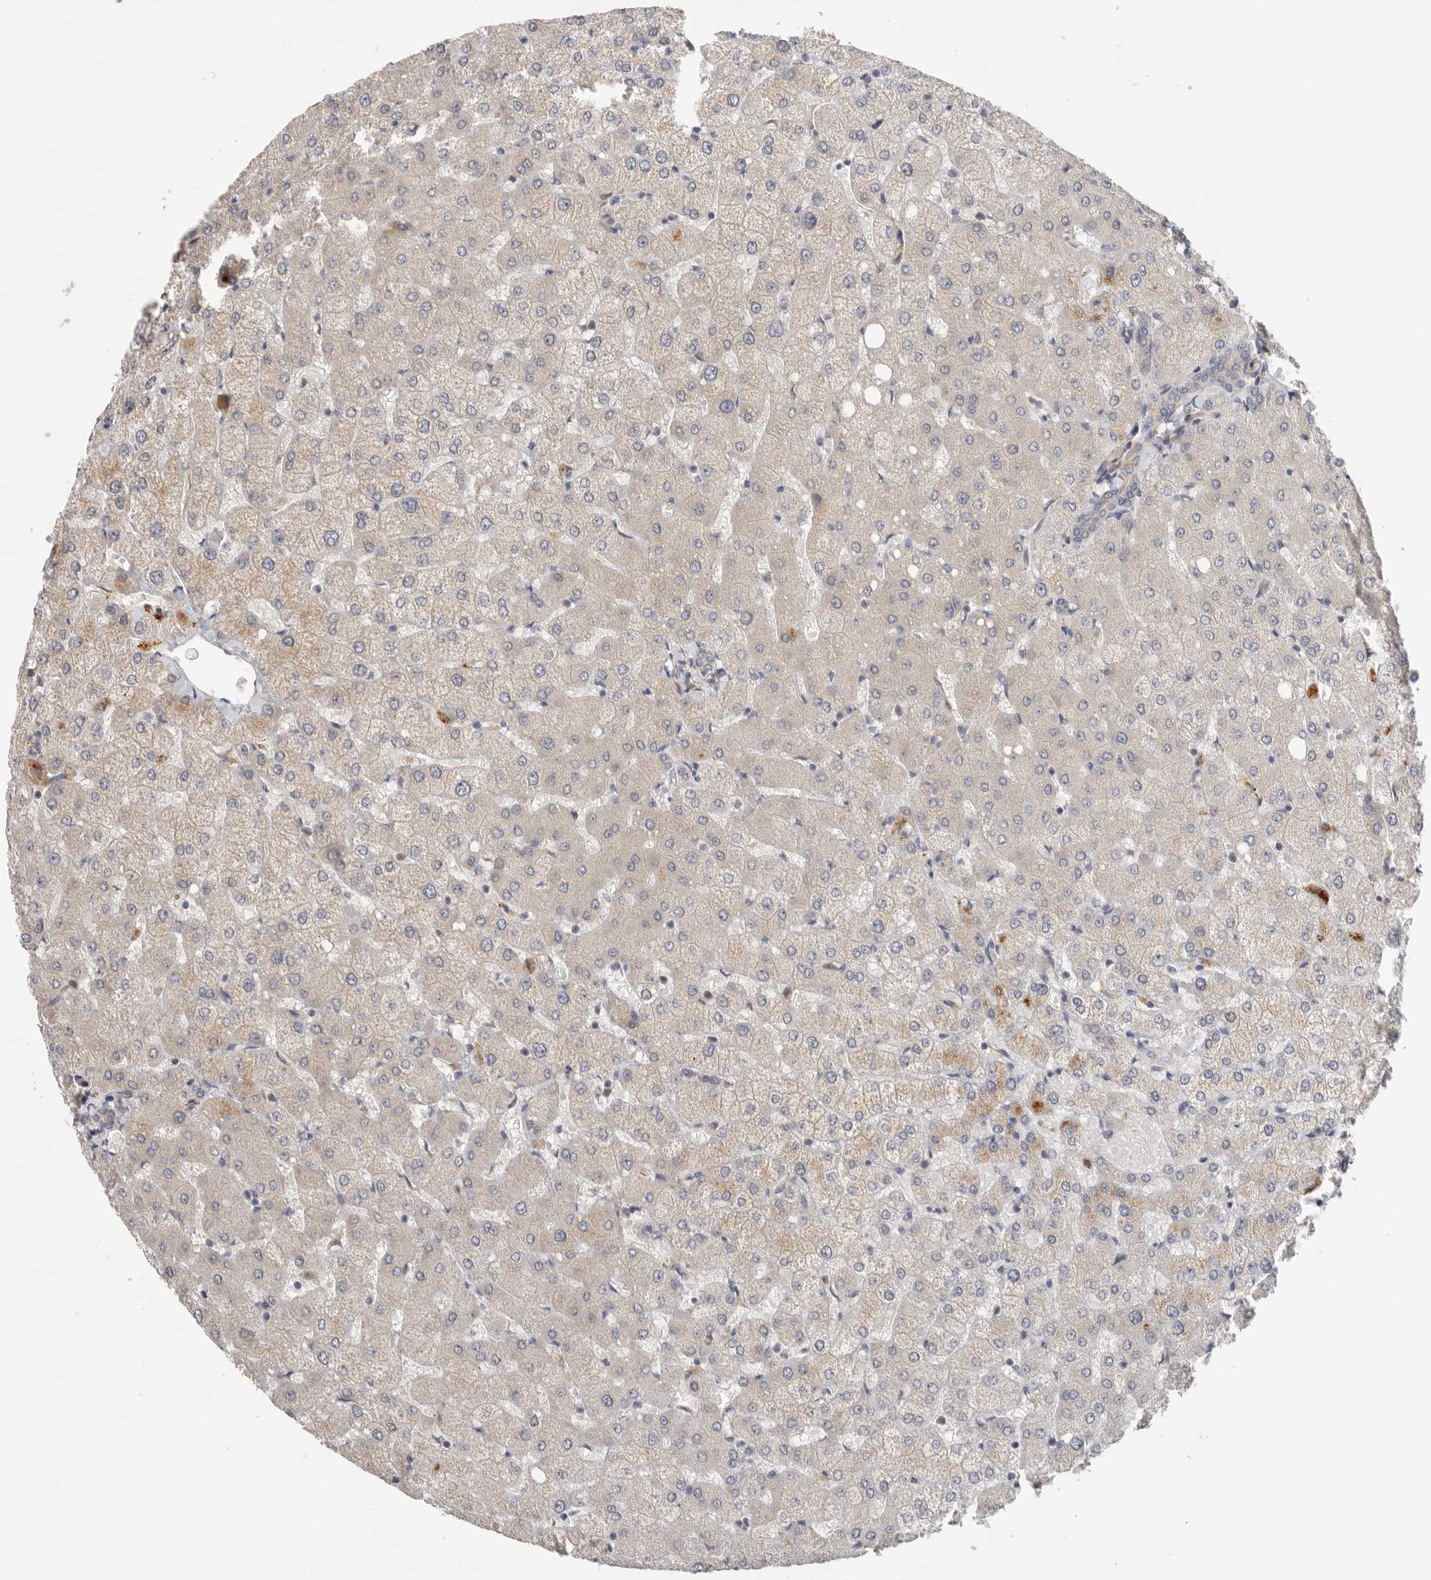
{"staining": {"intensity": "negative", "quantity": "none", "location": "none"}, "tissue": "liver", "cell_type": "Cholangiocytes", "image_type": "normal", "snomed": [{"axis": "morphology", "description": "Normal tissue, NOS"}, {"axis": "topography", "description": "Liver"}], "caption": "DAB (3,3'-diaminobenzidine) immunohistochemical staining of unremarkable human liver shows no significant positivity in cholangiocytes.", "gene": "MTFR1L", "patient": {"sex": "female", "age": 54}}